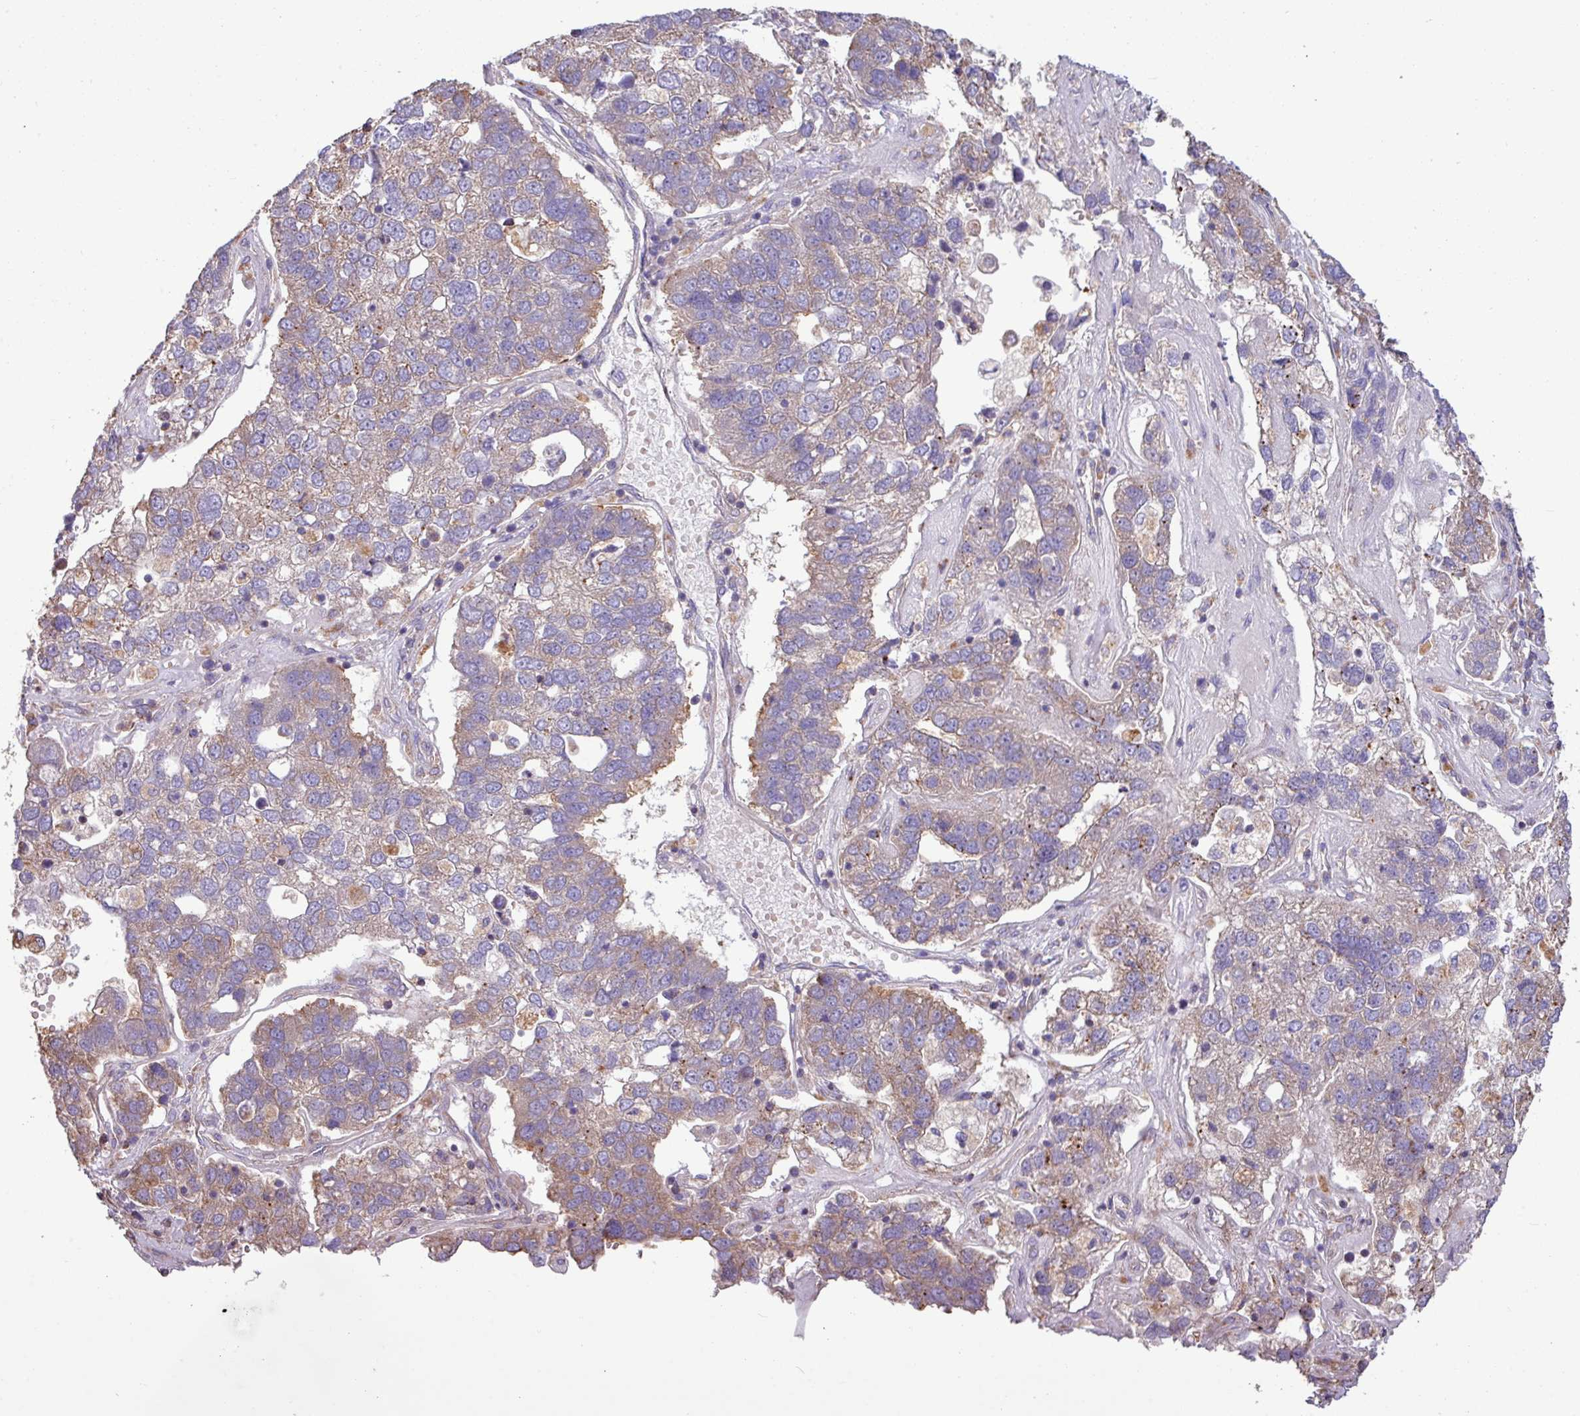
{"staining": {"intensity": "weak", "quantity": "25%-75%", "location": "cytoplasmic/membranous"}, "tissue": "pancreatic cancer", "cell_type": "Tumor cells", "image_type": "cancer", "snomed": [{"axis": "morphology", "description": "Adenocarcinoma, NOS"}, {"axis": "topography", "description": "Pancreas"}], "caption": "This histopathology image reveals pancreatic adenocarcinoma stained with IHC to label a protein in brown. The cytoplasmic/membranous of tumor cells show weak positivity for the protein. Nuclei are counter-stained blue.", "gene": "PPM1J", "patient": {"sex": "female", "age": 61}}